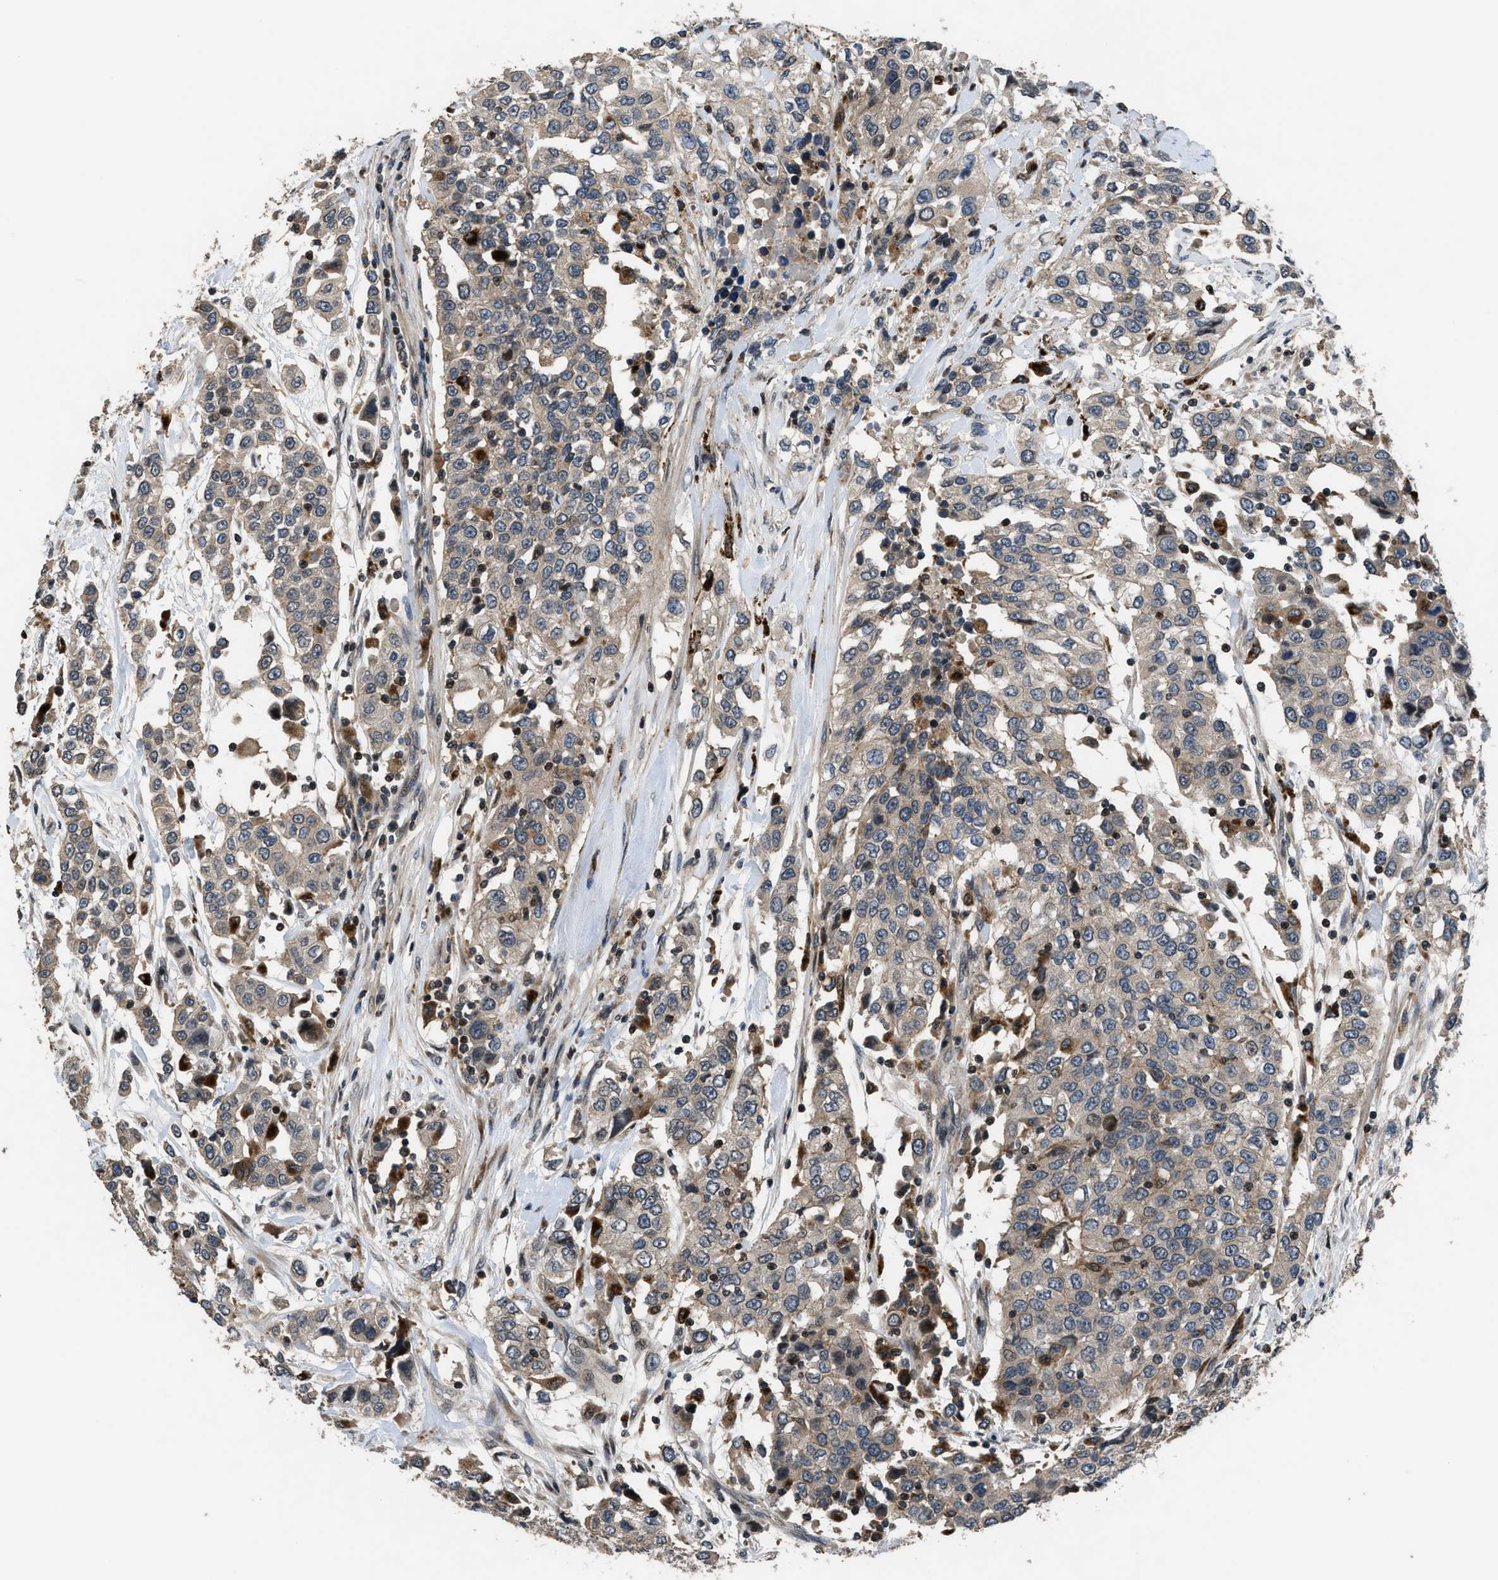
{"staining": {"intensity": "weak", "quantity": ">75%", "location": "cytoplasmic/membranous"}, "tissue": "urothelial cancer", "cell_type": "Tumor cells", "image_type": "cancer", "snomed": [{"axis": "morphology", "description": "Urothelial carcinoma, High grade"}, {"axis": "topography", "description": "Urinary bladder"}], "caption": "Urothelial cancer tissue demonstrates weak cytoplasmic/membranous staining in about >75% of tumor cells", "gene": "CTBS", "patient": {"sex": "female", "age": 80}}